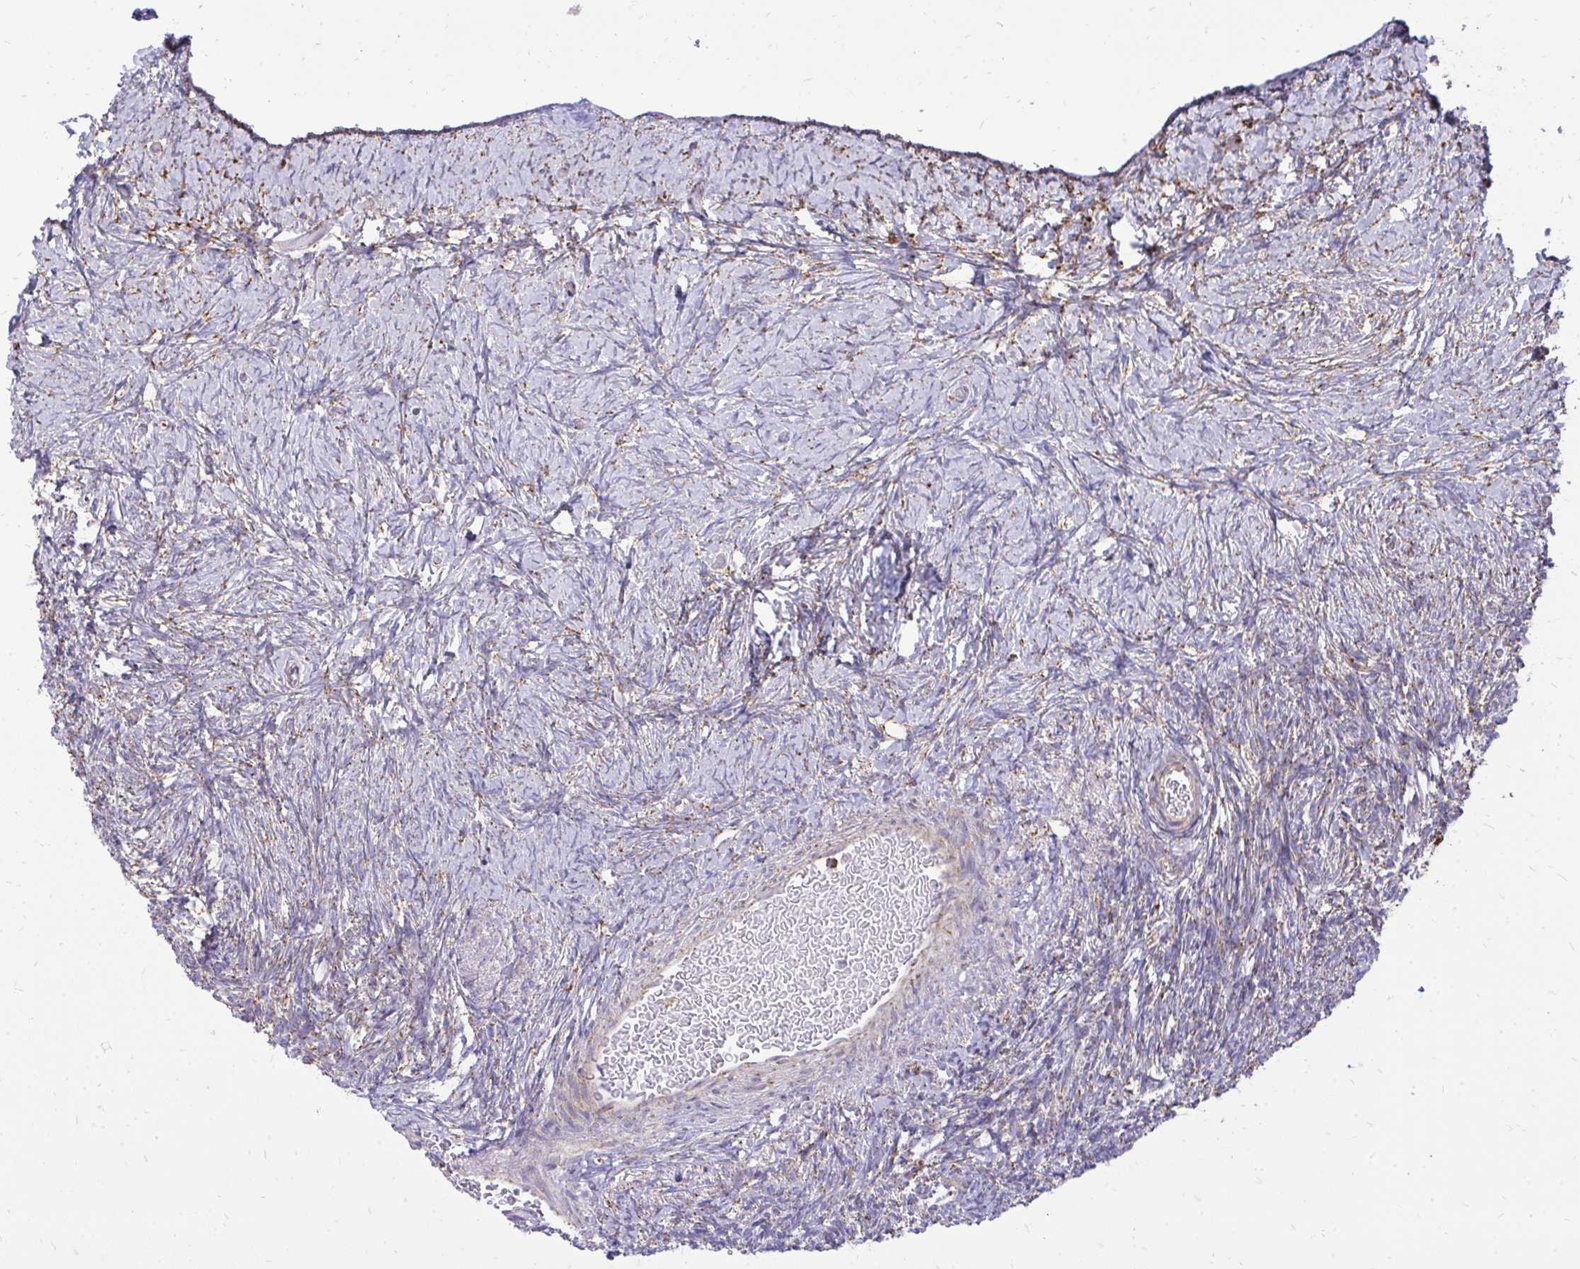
{"staining": {"intensity": "strong", "quantity": "25%-75%", "location": "cytoplasmic/membranous"}, "tissue": "ovary", "cell_type": "Follicle cells", "image_type": "normal", "snomed": [{"axis": "morphology", "description": "Normal tissue, NOS"}, {"axis": "topography", "description": "Ovary"}], "caption": "Ovary stained with DAB (3,3'-diaminobenzidine) immunohistochemistry exhibits high levels of strong cytoplasmic/membranous positivity in about 25%-75% of follicle cells.", "gene": "SPTBN2", "patient": {"sex": "female", "age": 39}}